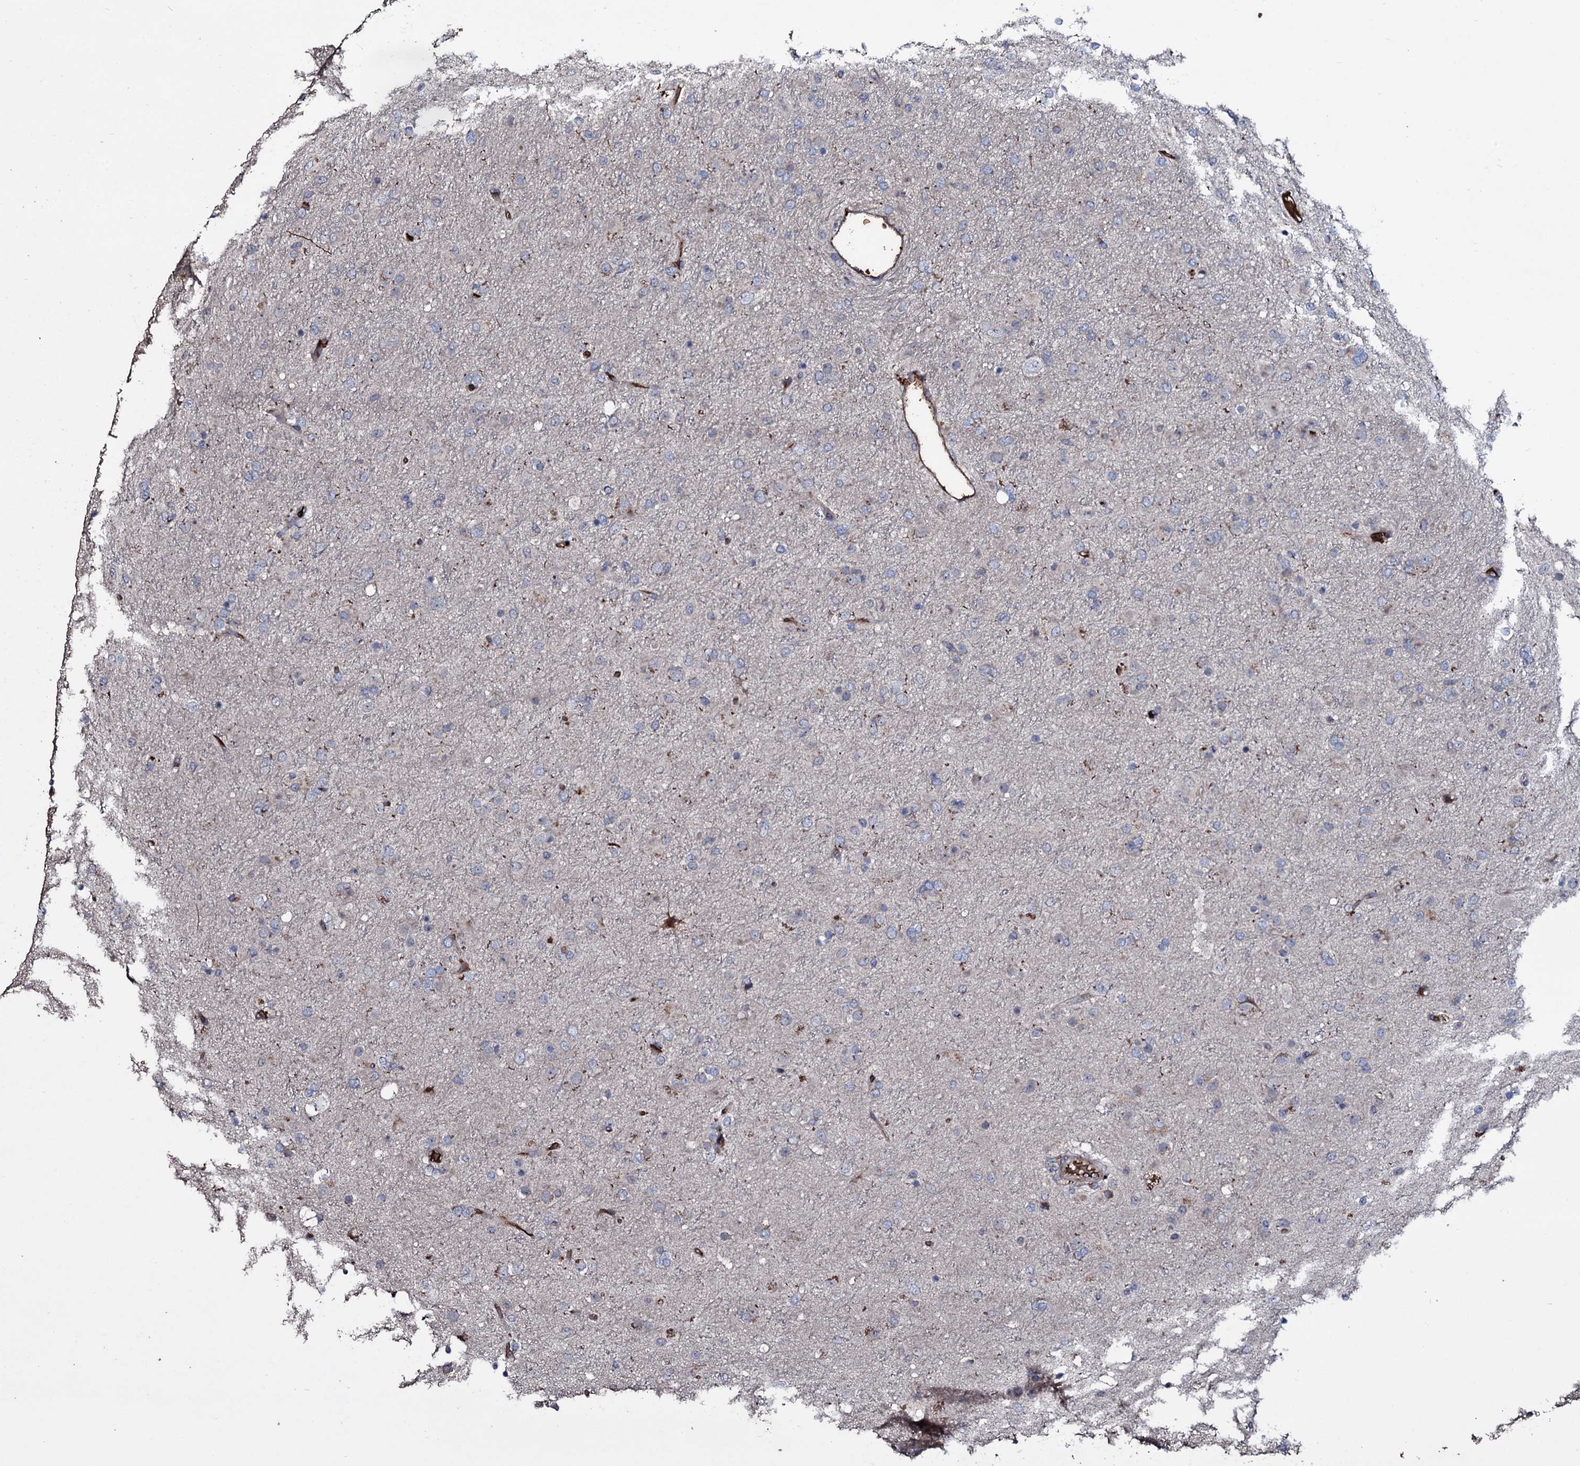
{"staining": {"intensity": "negative", "quantity": "none", "location": "none"}, "tissue": "glioma", "cell_type": "Tumor cells", "image_type": "cancer", "snomed": [{"axis": "morphology", "description": "Glioma, malignant, Low grade"}, {"axis": "topography", "description": "Brain"}], "caption": "IHC micrograph of neoplastic tissue: glioma stained with DAB (3,3'-diaminobenzidine) shows no significant protein staining in tumor cells.", "gene": "ZSWIM8", "patient": {"sex": "male", "age": 65}}